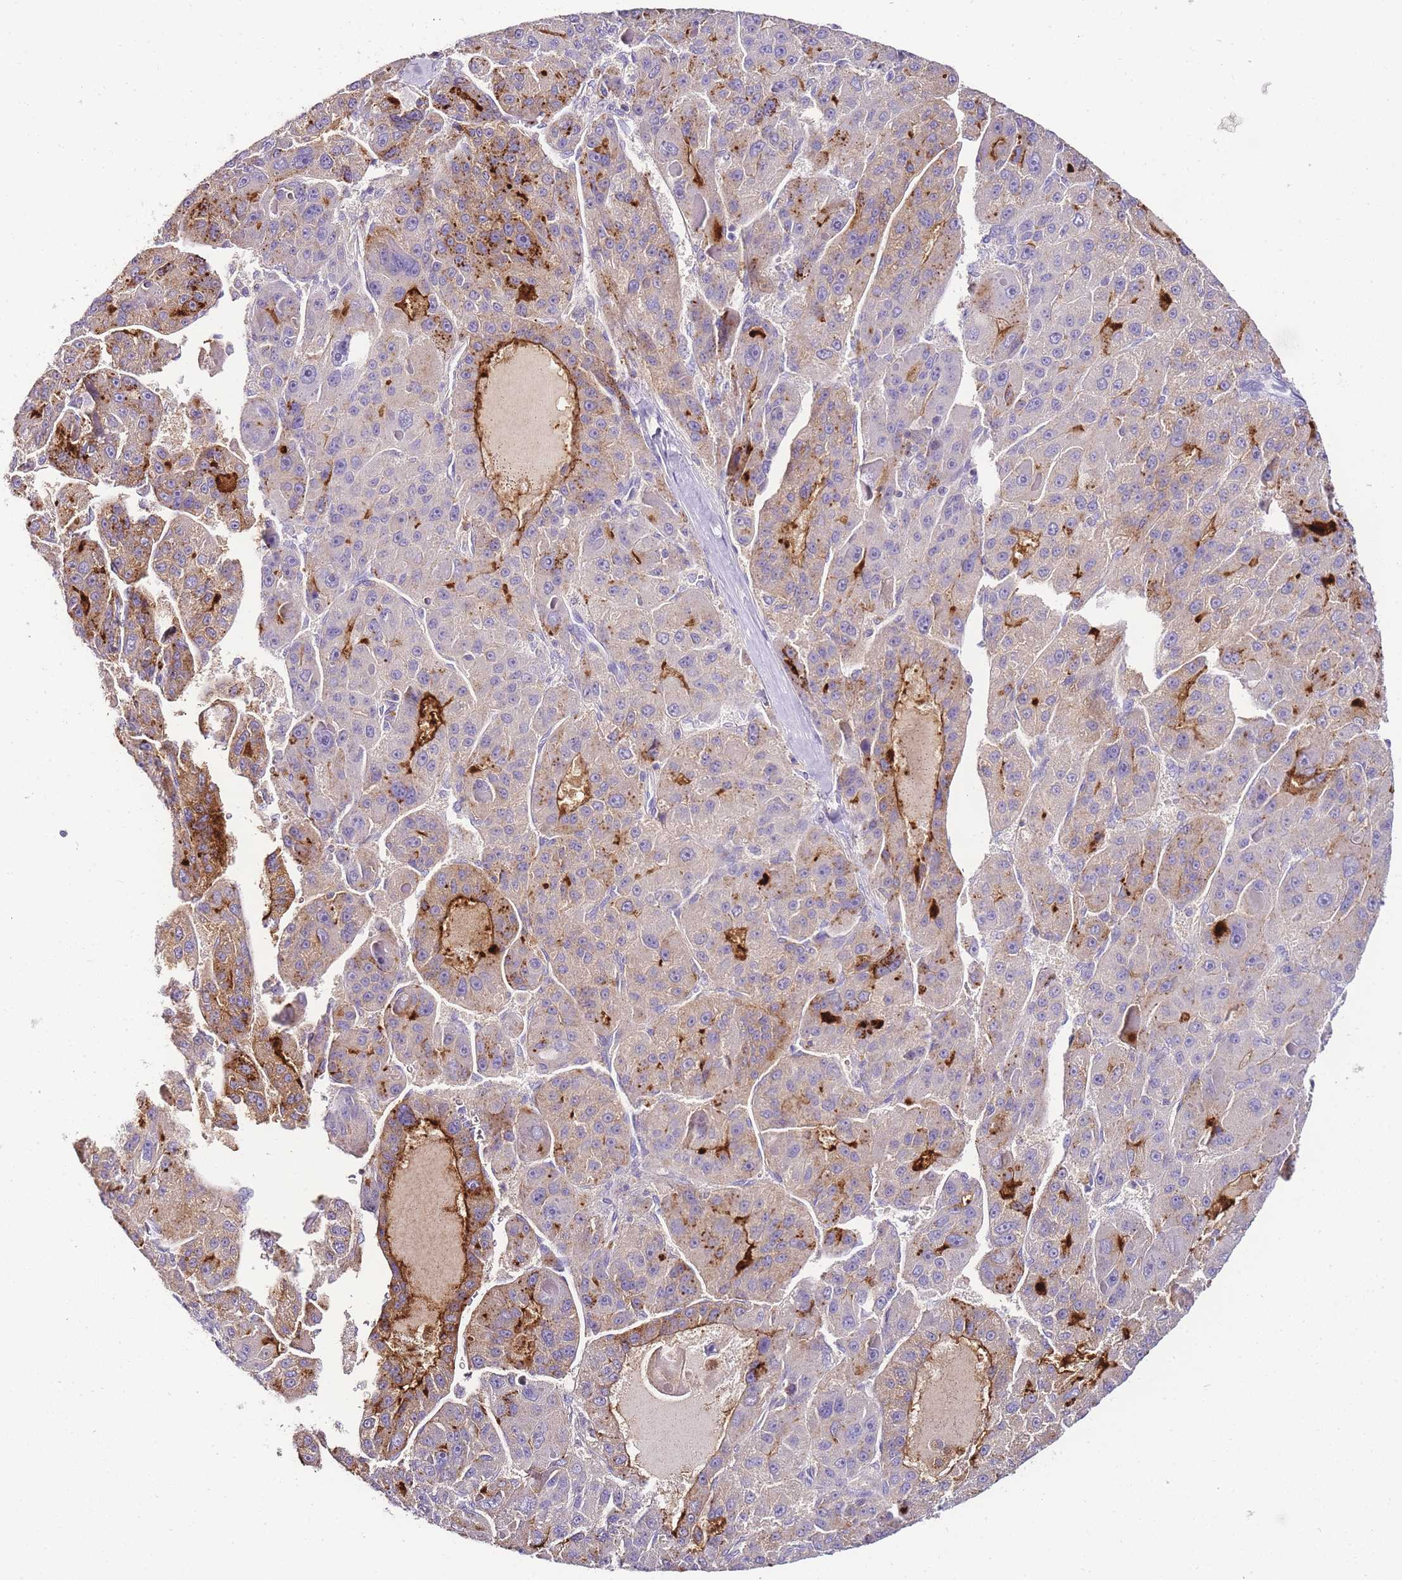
{"staining": {"intensity": "moderate", "quantity": "<25%", "location": "cytoplasmic/membranous"}, "tissue": "liver cancer", "cell_type": "Tumor cells", "image_type": "cancer", "snomed": [{"axis": "morphology", "description": "Carcinoma, Hepatocellular, NOS"}, {"axis": "topography", "description": "Liver"}], "caption": "Tumor cells reveal low levels of moderate cytoplasmic/membranous positivity in about <25% of cells in liver hepatocellular carcinoma.", "gene": "DPP4", "patient": {"sex": "male", "age": 76}}